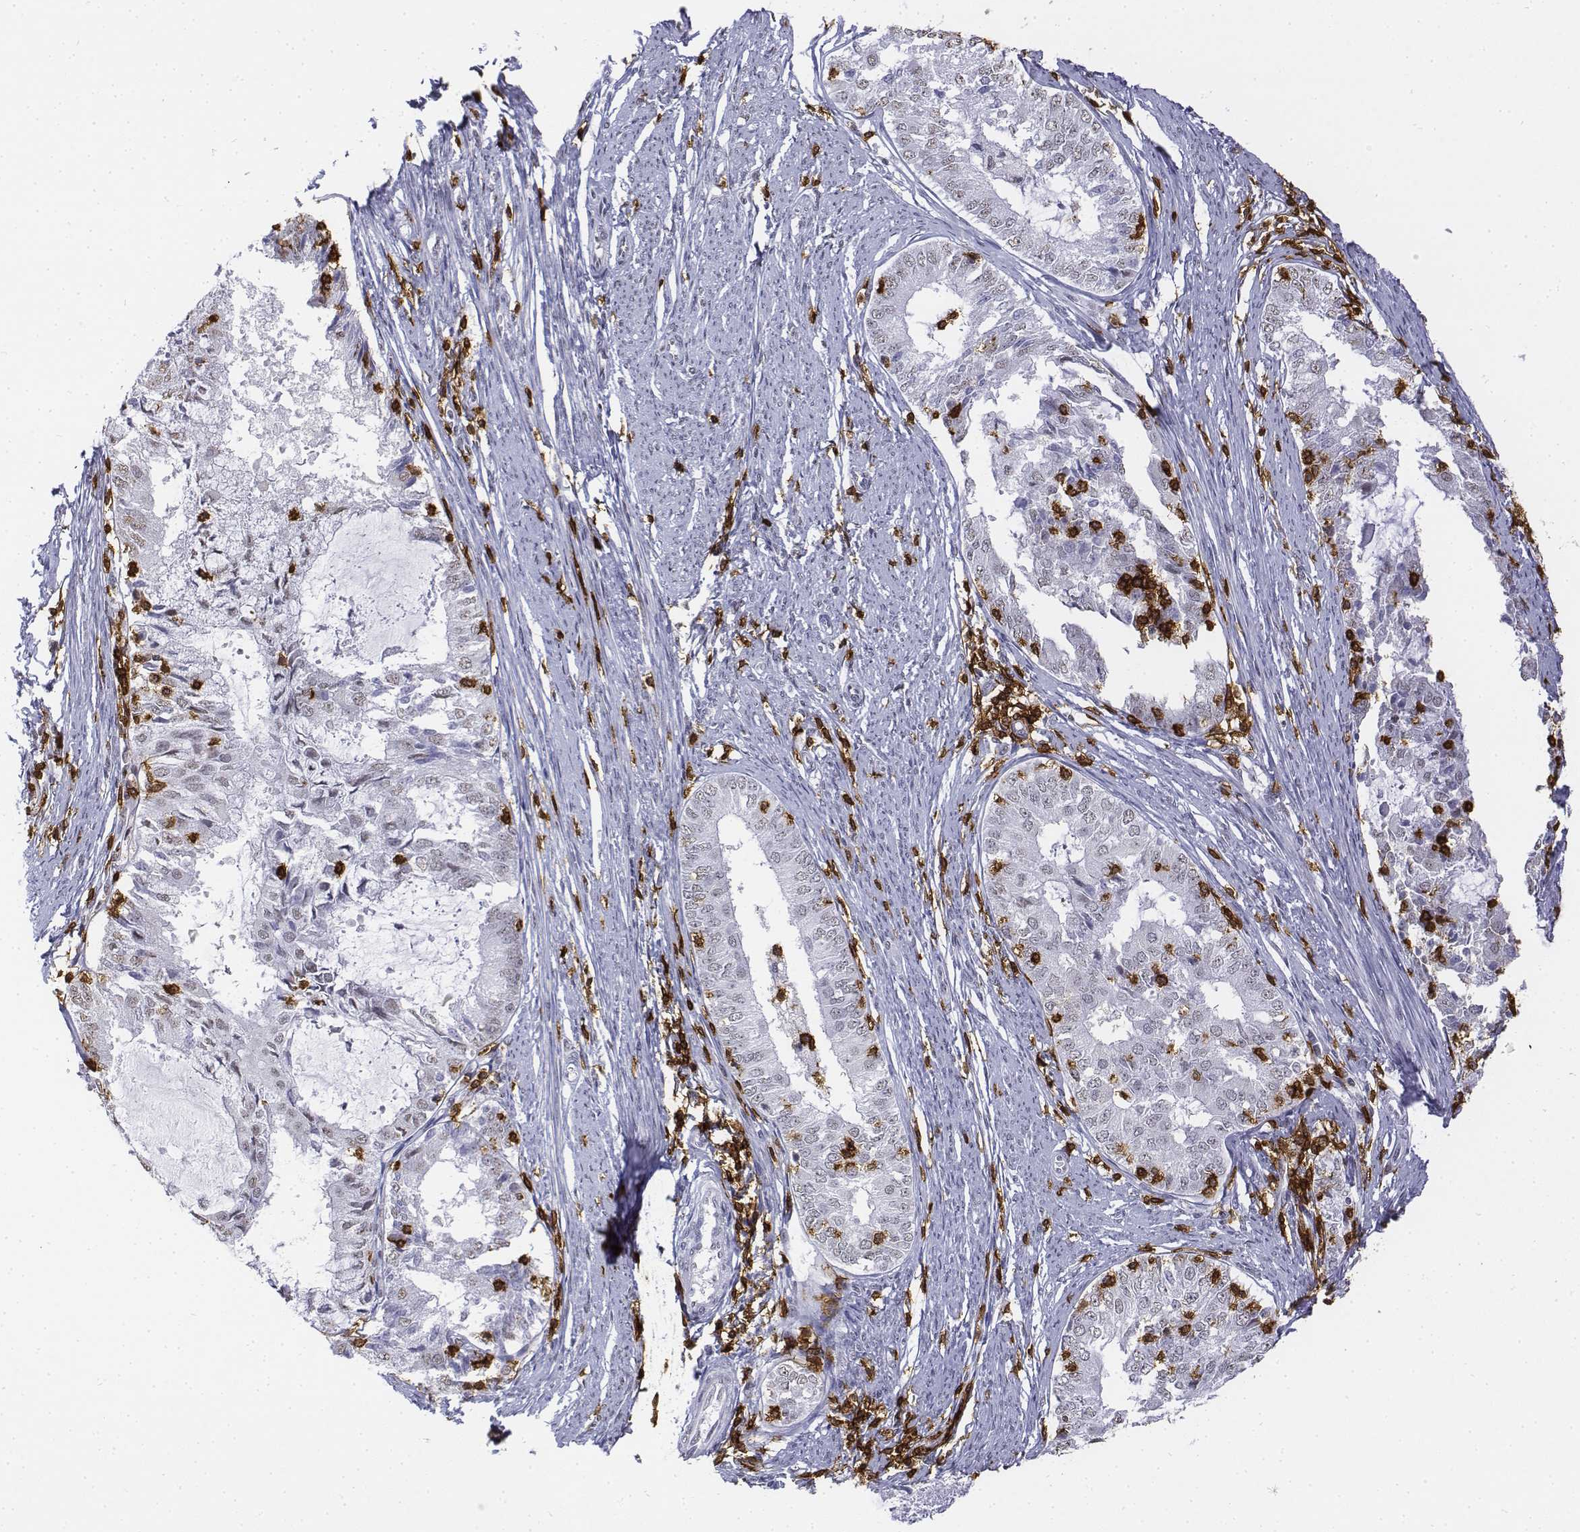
{"staining": {"intensity": "negative", "quantity": "none", "location": "none"}, "tissue": "endometrial cancer", "cell_type": "Tumor cells", "image_type": "cancer", "snomed": [{"axis": "morphology", "description": "Adenocarcinoma, NOS"}, {"axis": "topography", "description": "Endometrium"}], "caption": "A histopathology image of human endometrial cancer is negative for staining in tumor cells. (DAB immunohistochemistry, high magnification).", "gene": "CD3E", "patient": {"sex": "female", "age": 57}}